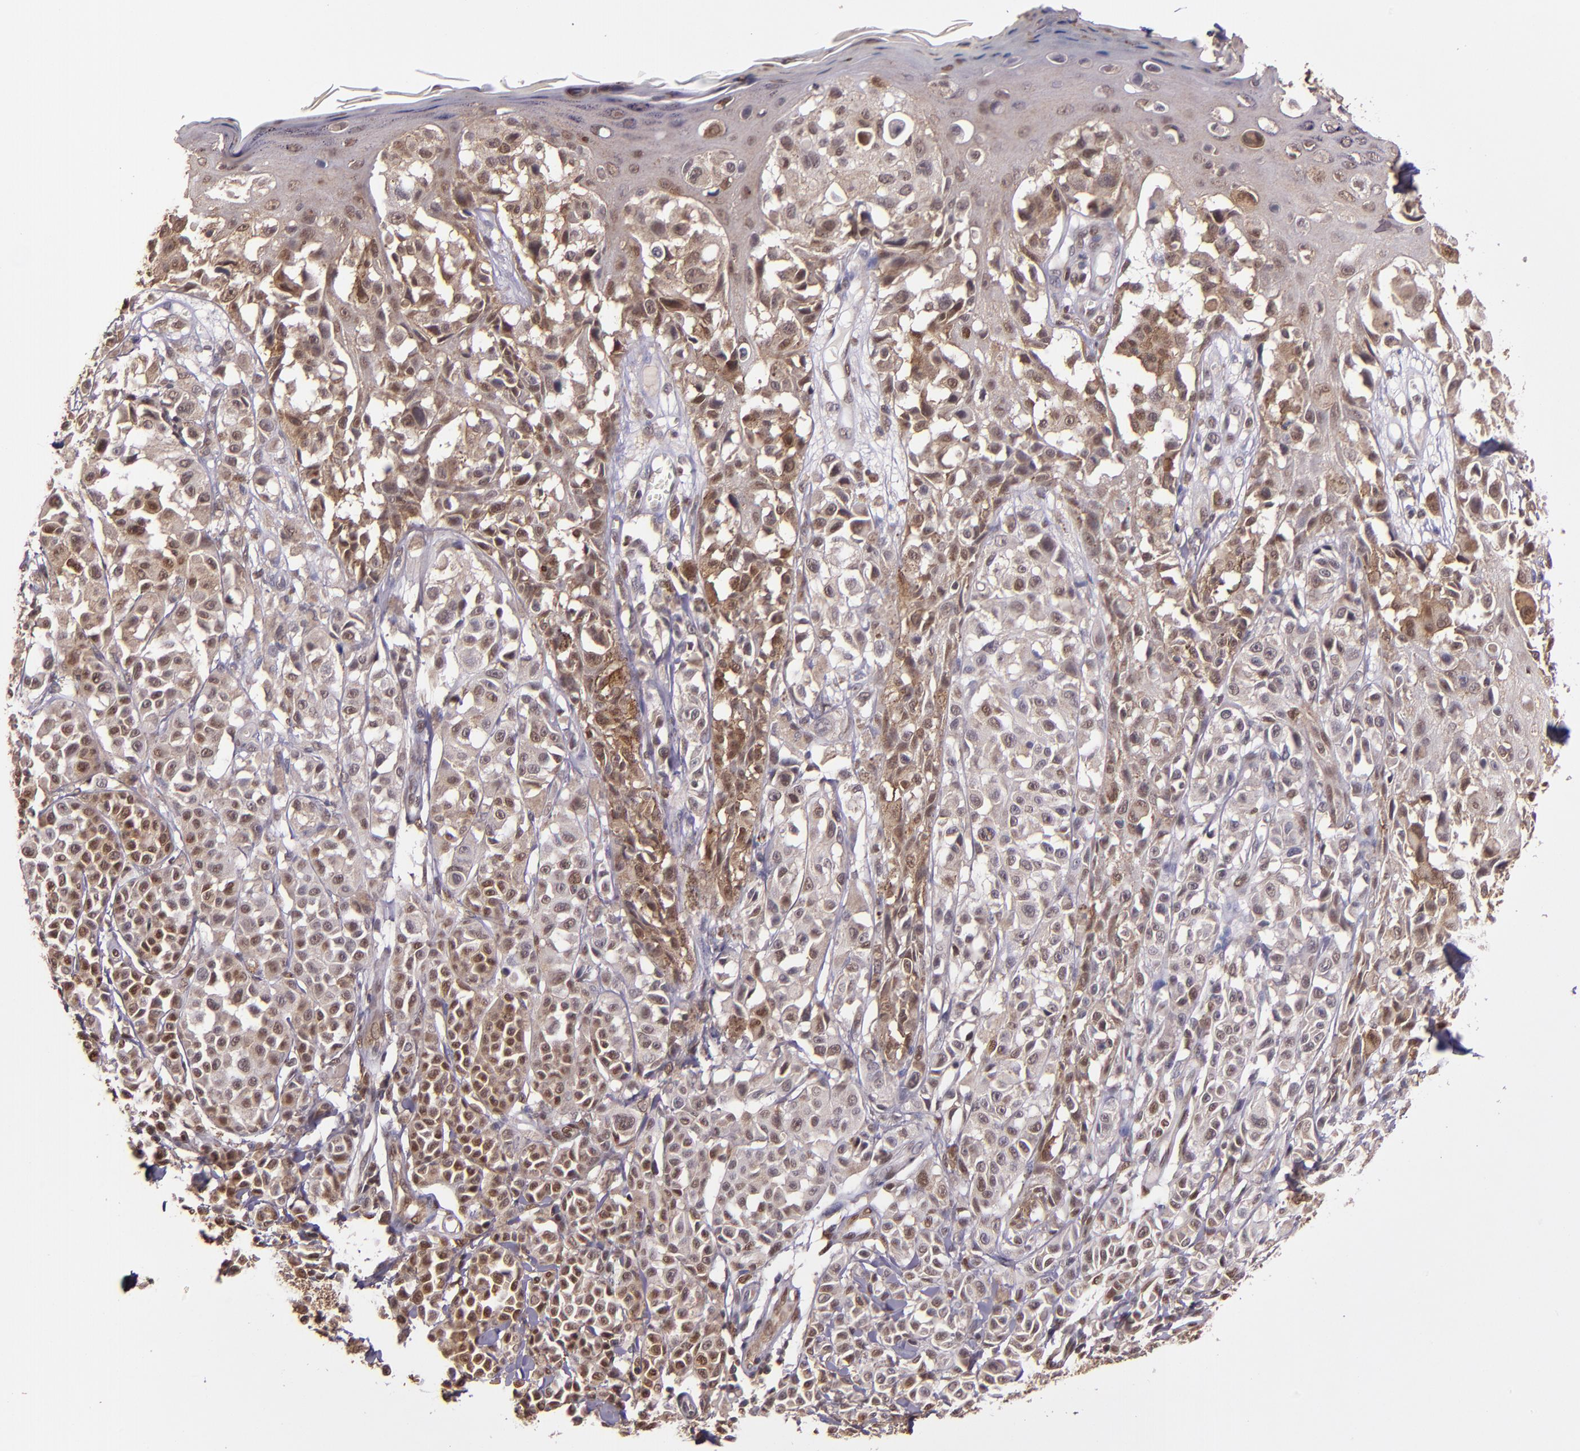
{"staining": {"intensity": "moderate", "quantity": ">75%", "location": "cytoplasmic/membranous,nuclear"}, "tissue": "melanoma", "cell_type": "Tumor cells", "image_type": "cancer", "snomed": [{"axis": "morphology", "description": "Malignant melanoma, NOS"}, {"axis": "topography", "description": "Skin"}], "caption": "Human melanoma stained with a protein marker shows moderate staining in tumor cells.", "gene": "STAT6", "patient": {"sex": "female", "age": 38}}